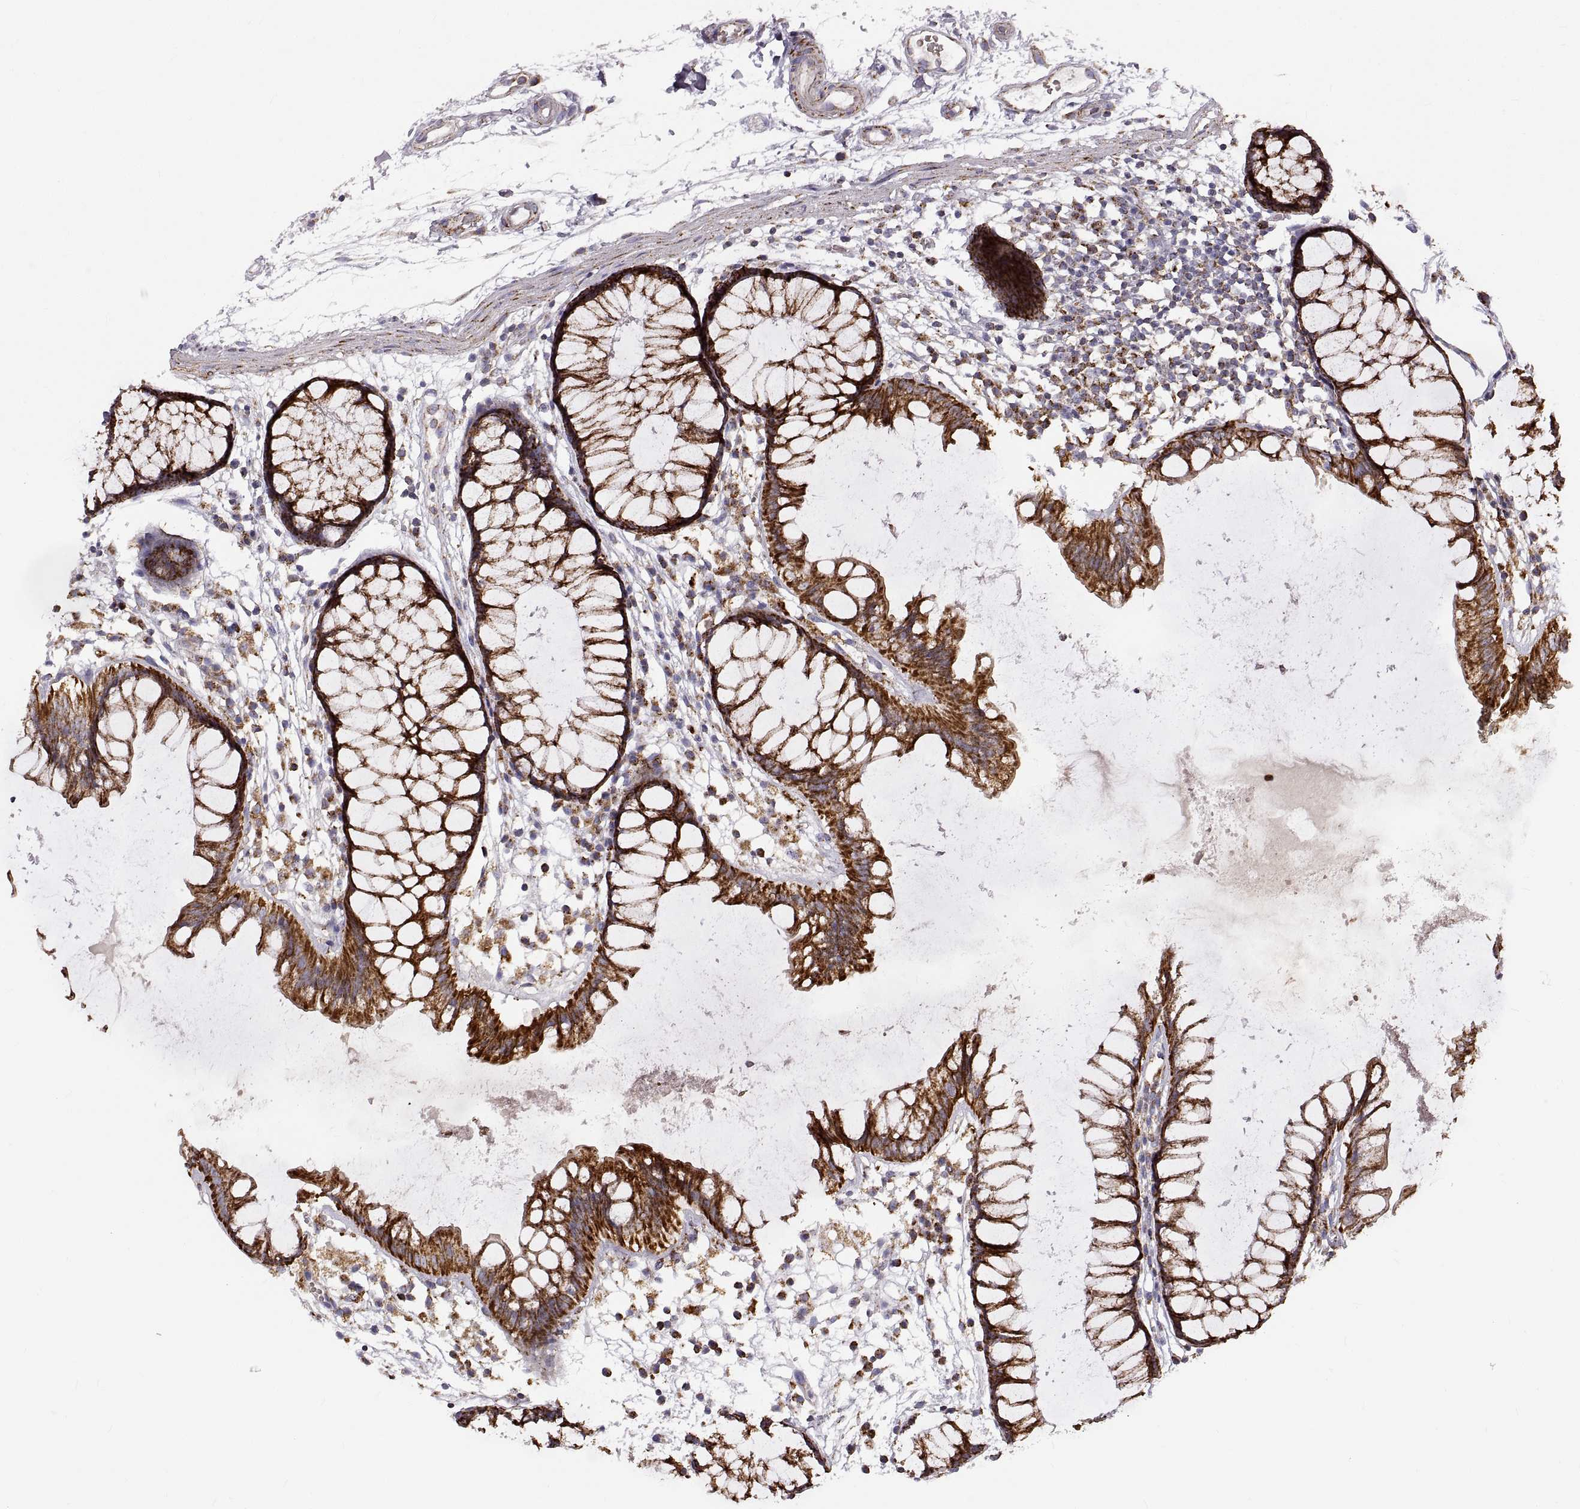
{"staining": {"intensity": "negative", "quantity": "none", "location": "none"}, "tissue": "colon", "cell_type": "Endothelial cells", "image_type": "normal", "snomed": [{"axis": "morphology", "description": "Normal tissue, NOS"}, {"axis": "morphology", "description": "Adenocarcinoma, NOS"}, {"axis": "topography", "description": "Colon"}], "caption": "Immunohistochemistry photomicrograph of normal human colon stained for a protein (brown), which demonstrates no positivity in endothelial cells.", "gene": "ARSD", "patient": {"sex": "male", "age": 65}}